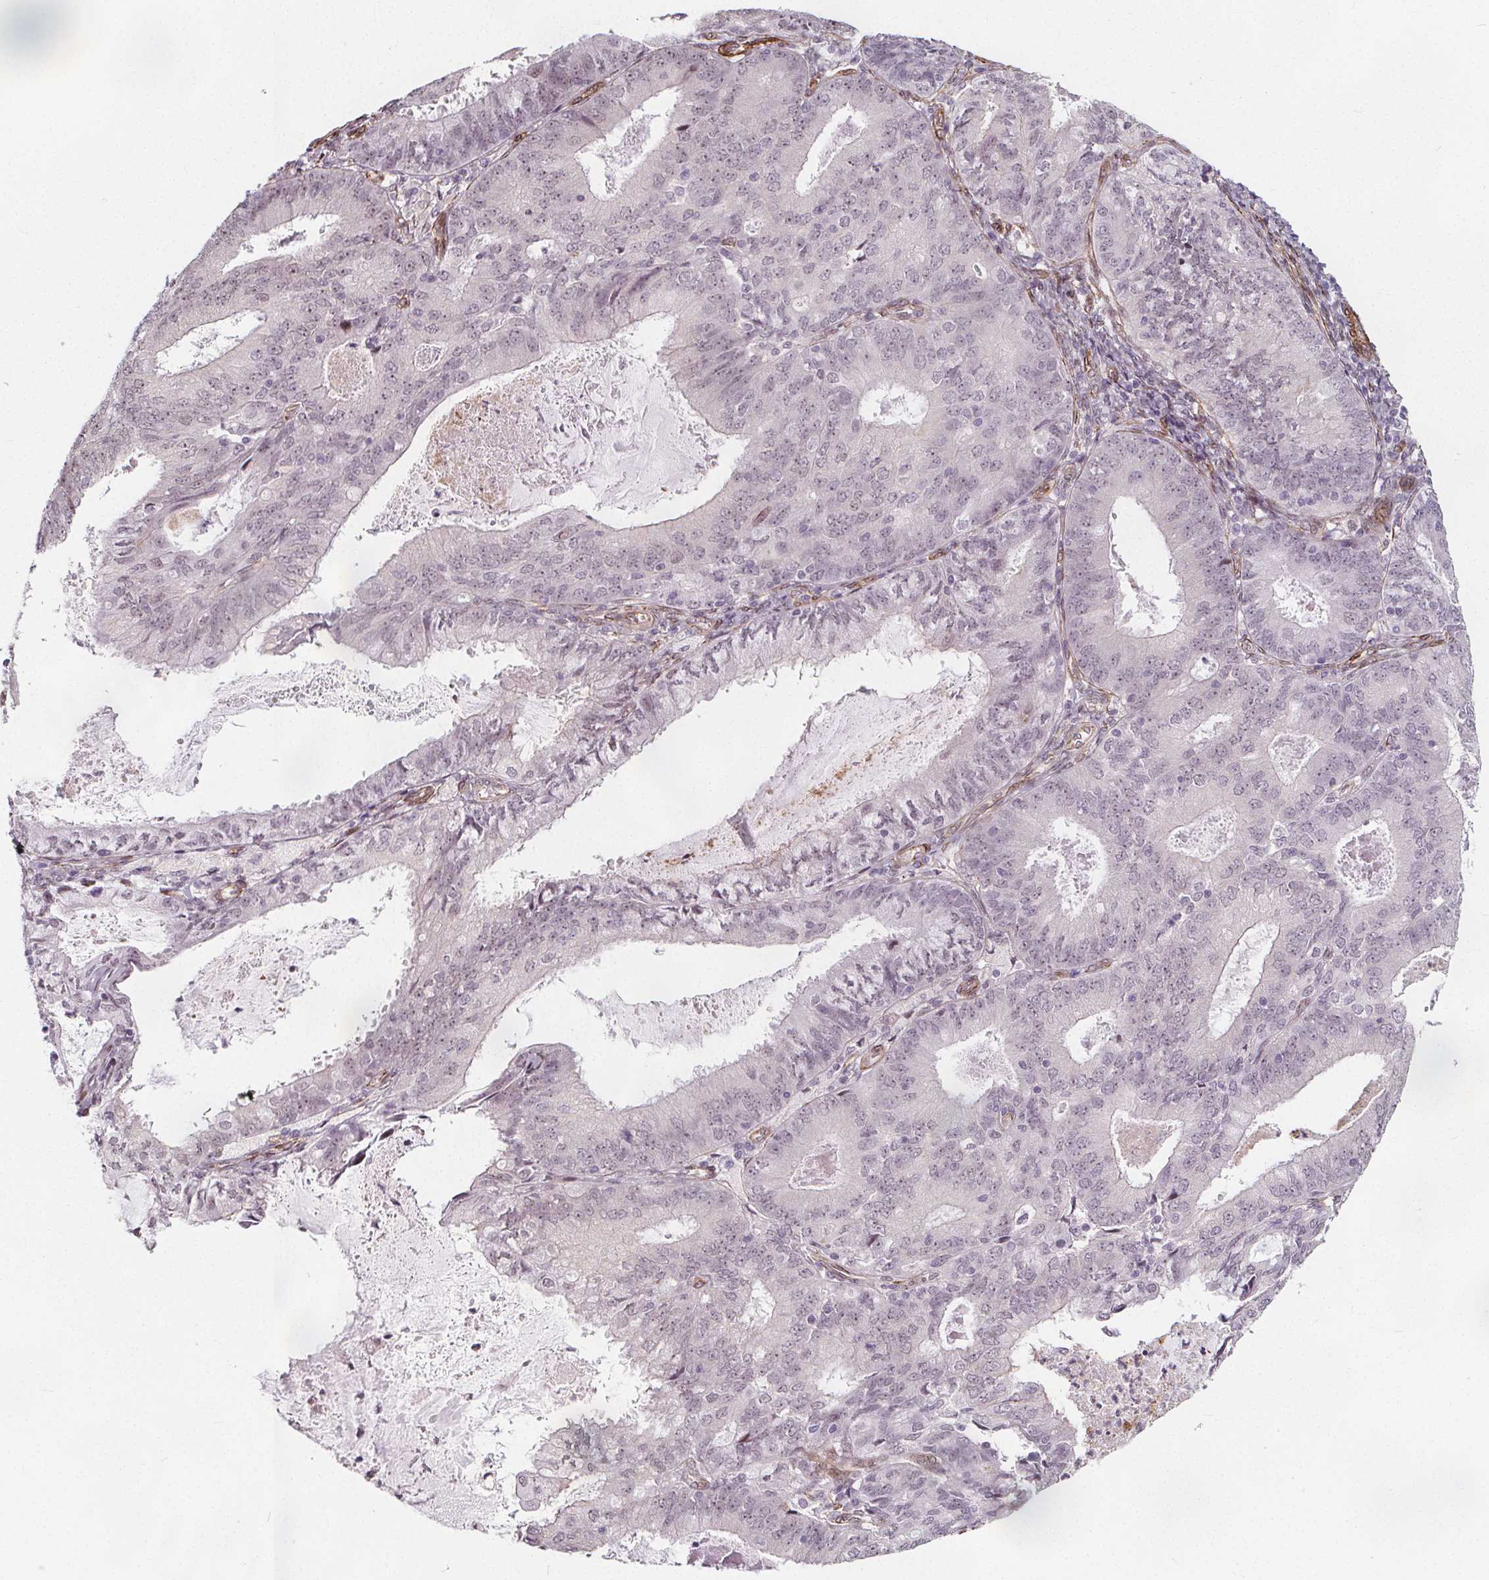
{"staining": {"intensity": "weak", "quantity": "<25%", "location": "nuclear"}, "tissue": "endometrial cancer", "cell_type": "Tumor cells", "image_type": "cancer", "snomed": [{"axis": "morphology", "description": "Adenocarcinoma, NOS"}, {"axis": "topography", "description": "Endometrium"}], "caption": "Tumor cells are negative for brown protein staining in endometrial adenocarcinoma.", "gene": "HAS1", "patient": {"sex": "female", "age": 57}}